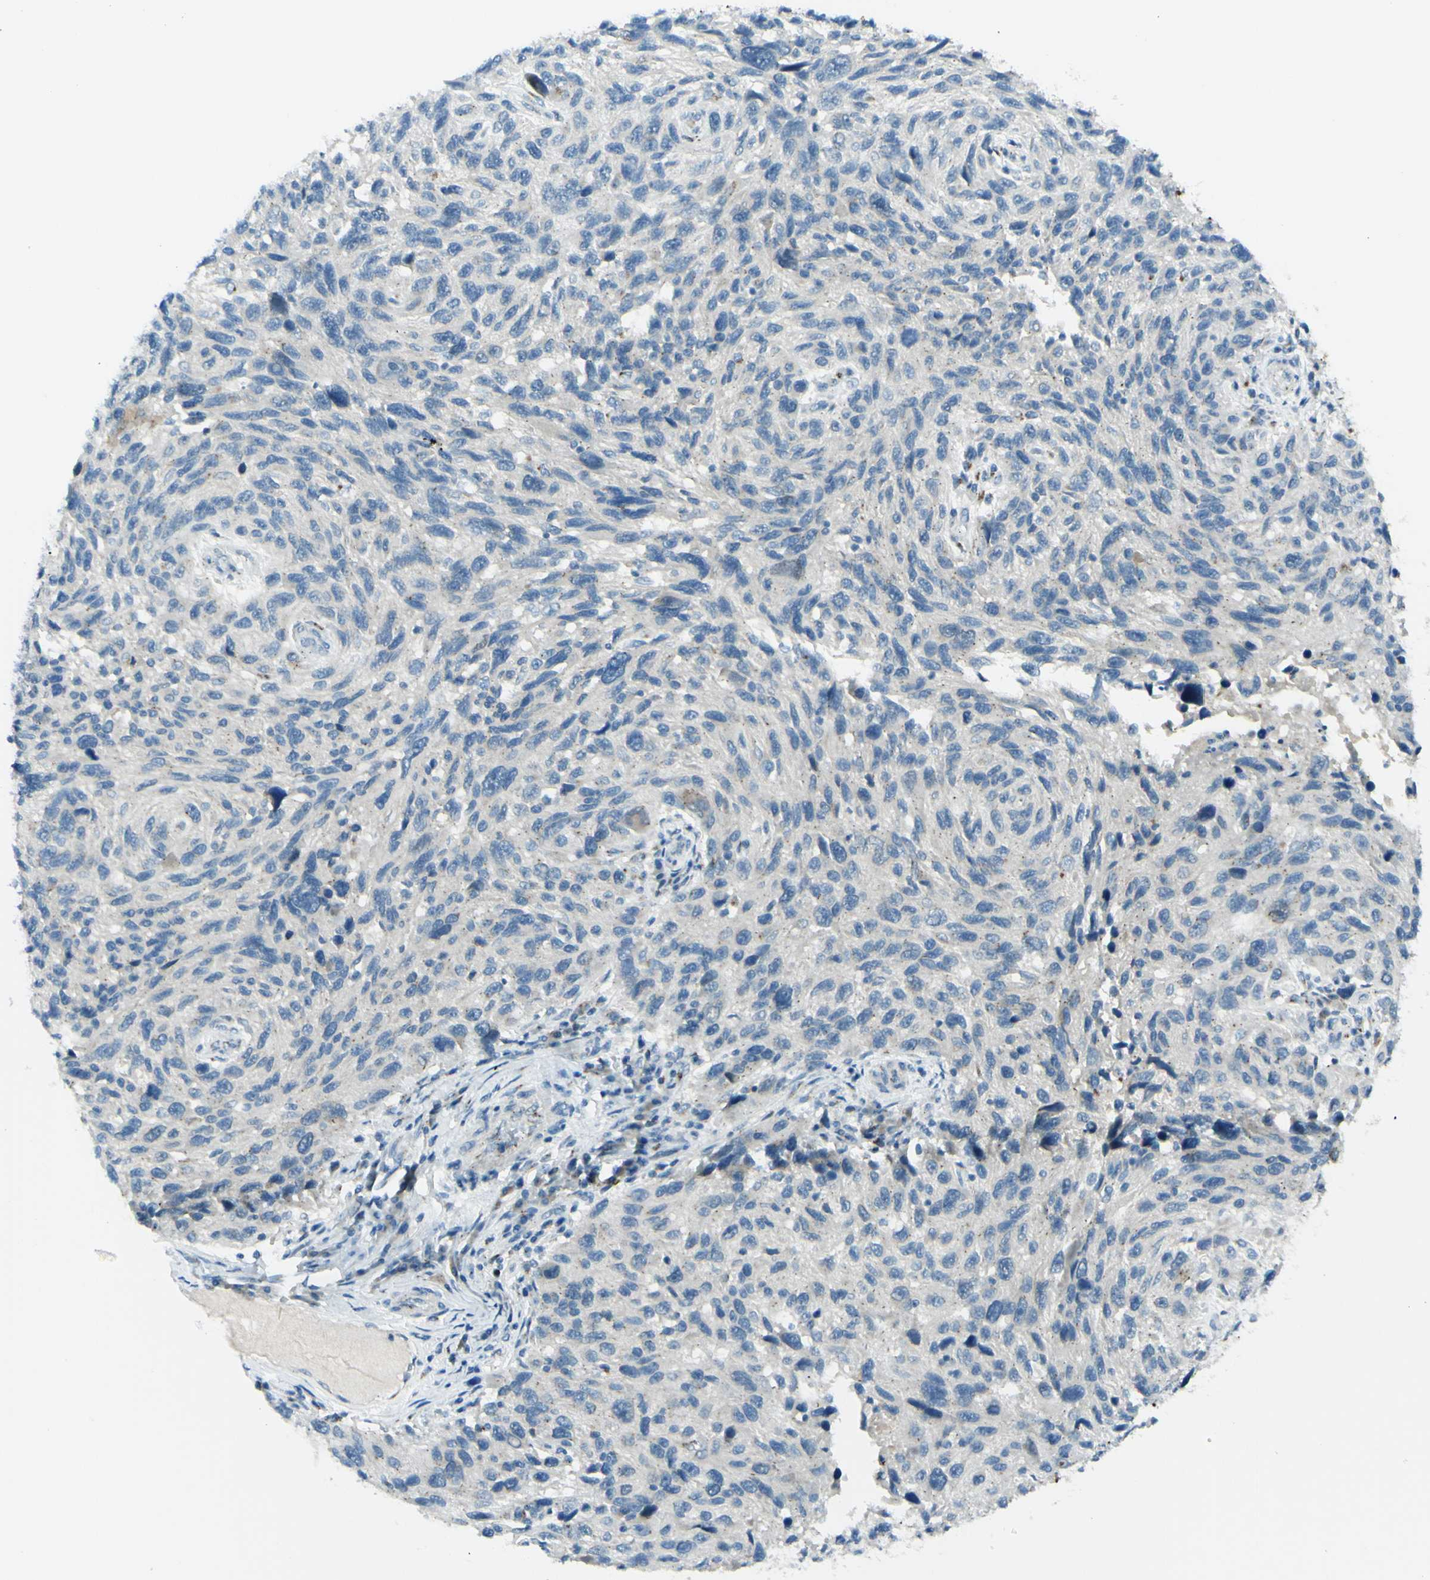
{"staining": {"intensity": "weak", "quantity": "<25%", "location": "cytoplasmic/membranous"}, "tissue": "melanoma", "cell_type": "Tumor cells", "image_type": "cancer", "snomed": [{"axis": "morphology", "description": "Malignant melanoma, NOS"}, {"axis": "topography", "description": "Skin"}], "caption": "This is a micrograph of IHC staining of malignant melanoma, which shows no staining in tumor cells.", "gene": "B4GALT1", "patient": {"sex": "male", "age": 53}}